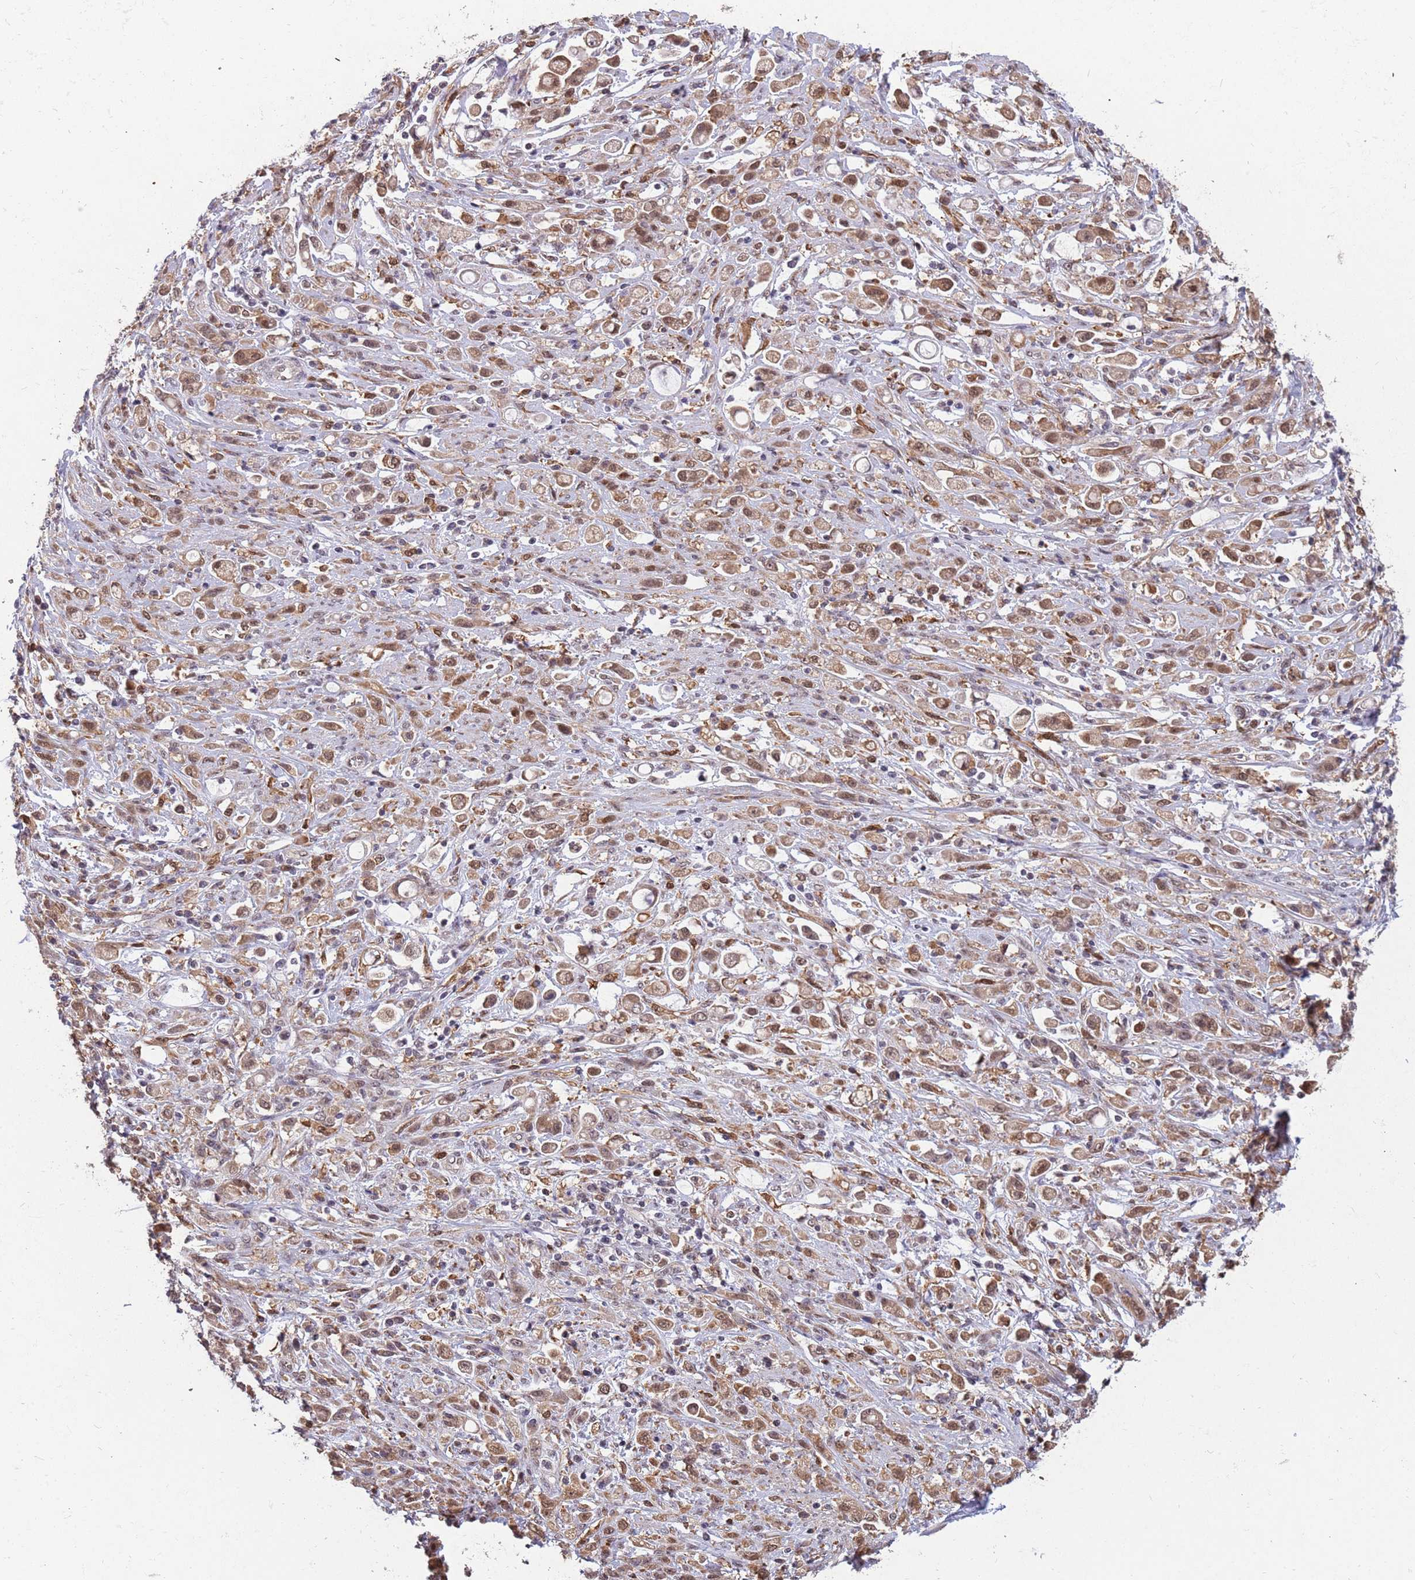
{"staining": {"intensity": "moderate", "quantity": ">75%", "location": "cytoplasmic/membranous,nuclear"}, "tissue": "stomach cancer", "cell_type": "Tumor cells", "image_type": "cancer", "snomed": [{"axis": "morphology", "description": "Adenocarcinoma, NOS"}, {"axis": "topography", "description": "Stomach"}], "caption": "Stomach cancer (adenocarcinoma) was stained to show a protein in brown. There is medium levels of moderate cytoplasmic/membranous and nuclear staining in approximately >75% of tumor cells.", "gene": "ZNF639", "patient": {"sex": "female", "age": 60}}